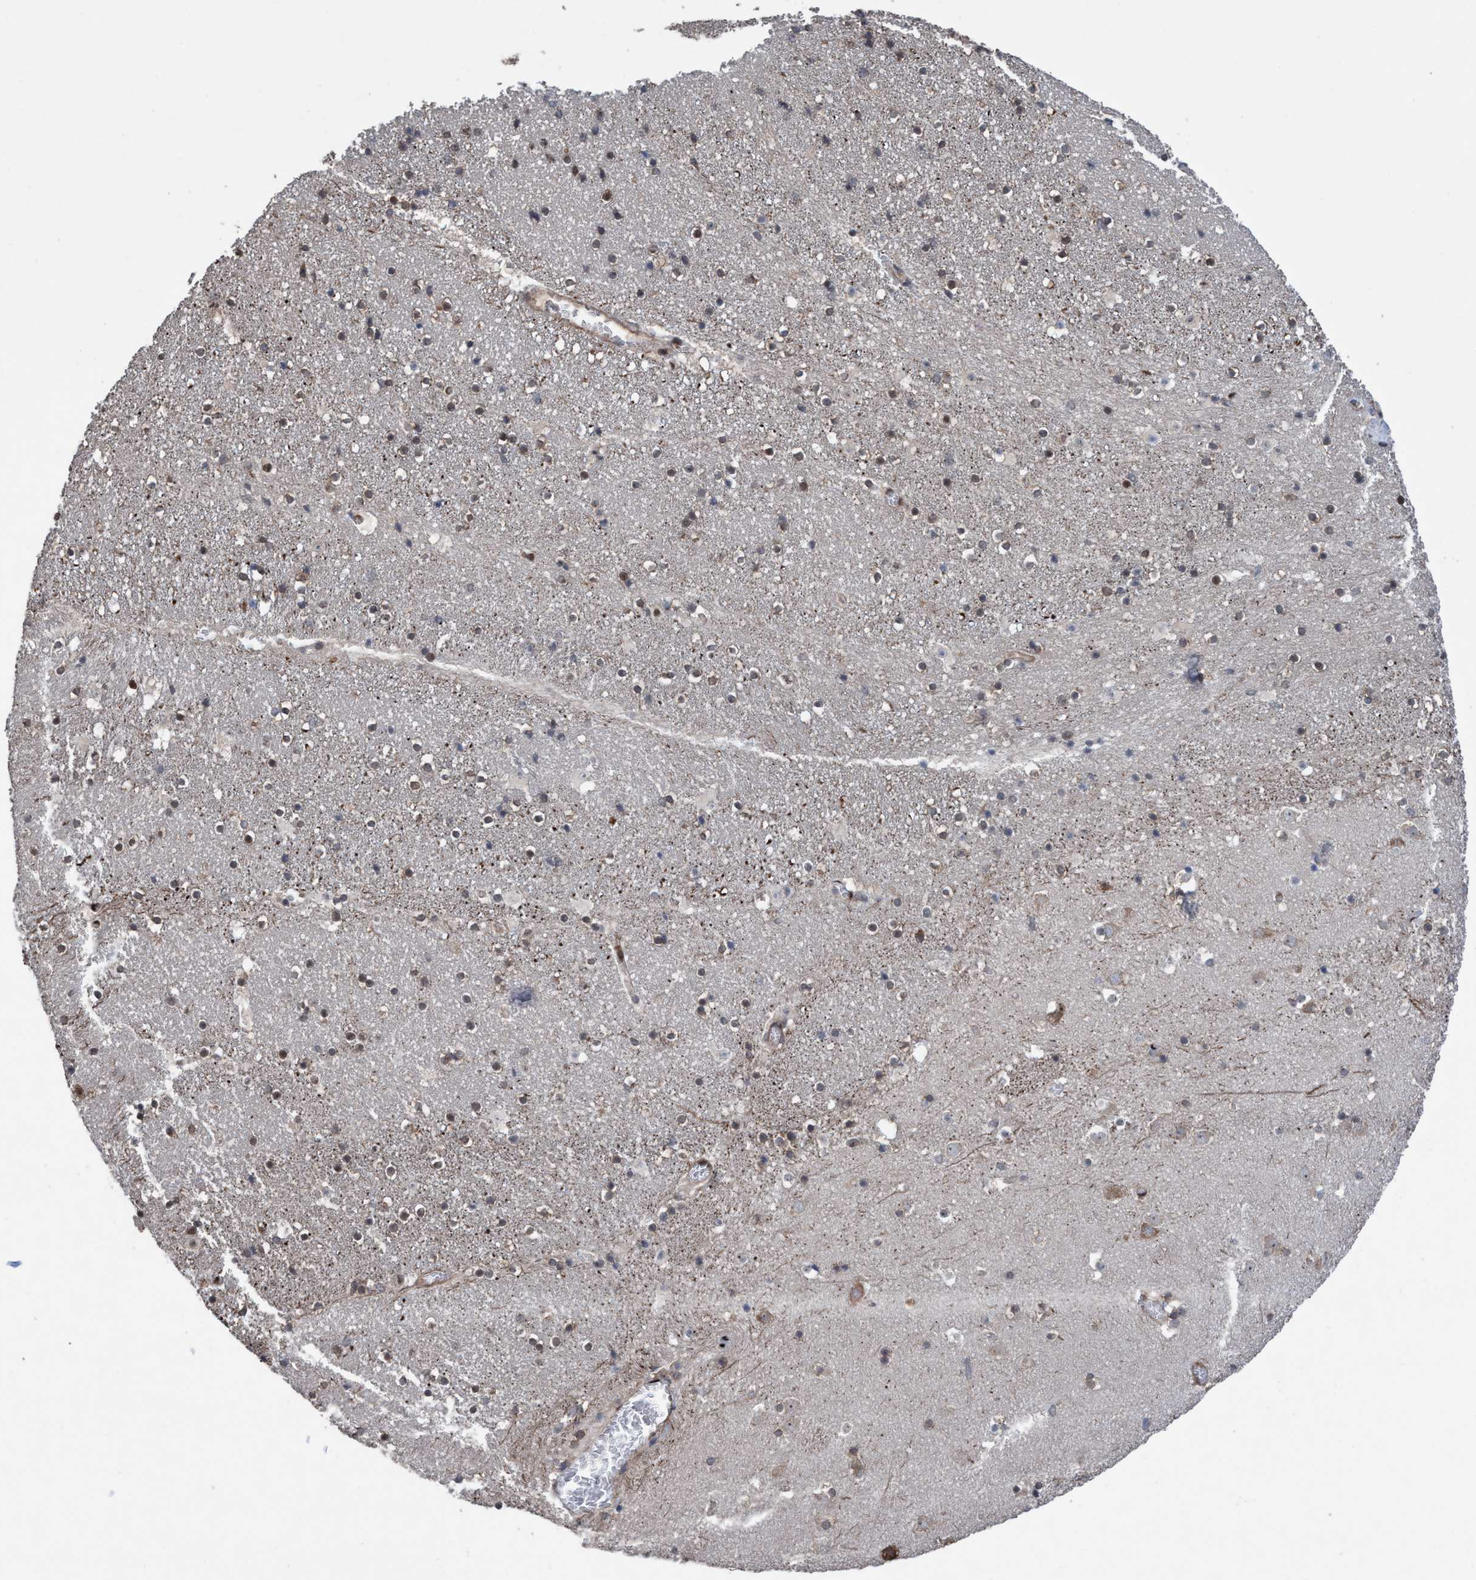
{"staining": {"intensity": "moderate", "quantity": "25%-75%", "location": "cytoplasmic/membranous,nuclear"}, "tissue": "caudate", "cell_type": "Glial cells", "image_type": "normal", "snomed": [{"axis": "morphology", "description": "Normal tissue, NOS"}, {"axis": "topography", "description": "Lateral ventricle wall"}], "caption": "An immunohistochemistry histopathology image of benign tissue is shown. Protein staining in brown shows moderate cytoplasmic/membranous,nuclear positivity in caudate within glial cells.", "gene": "METAP2", "patient": {"sex": "male", "age": 45}}